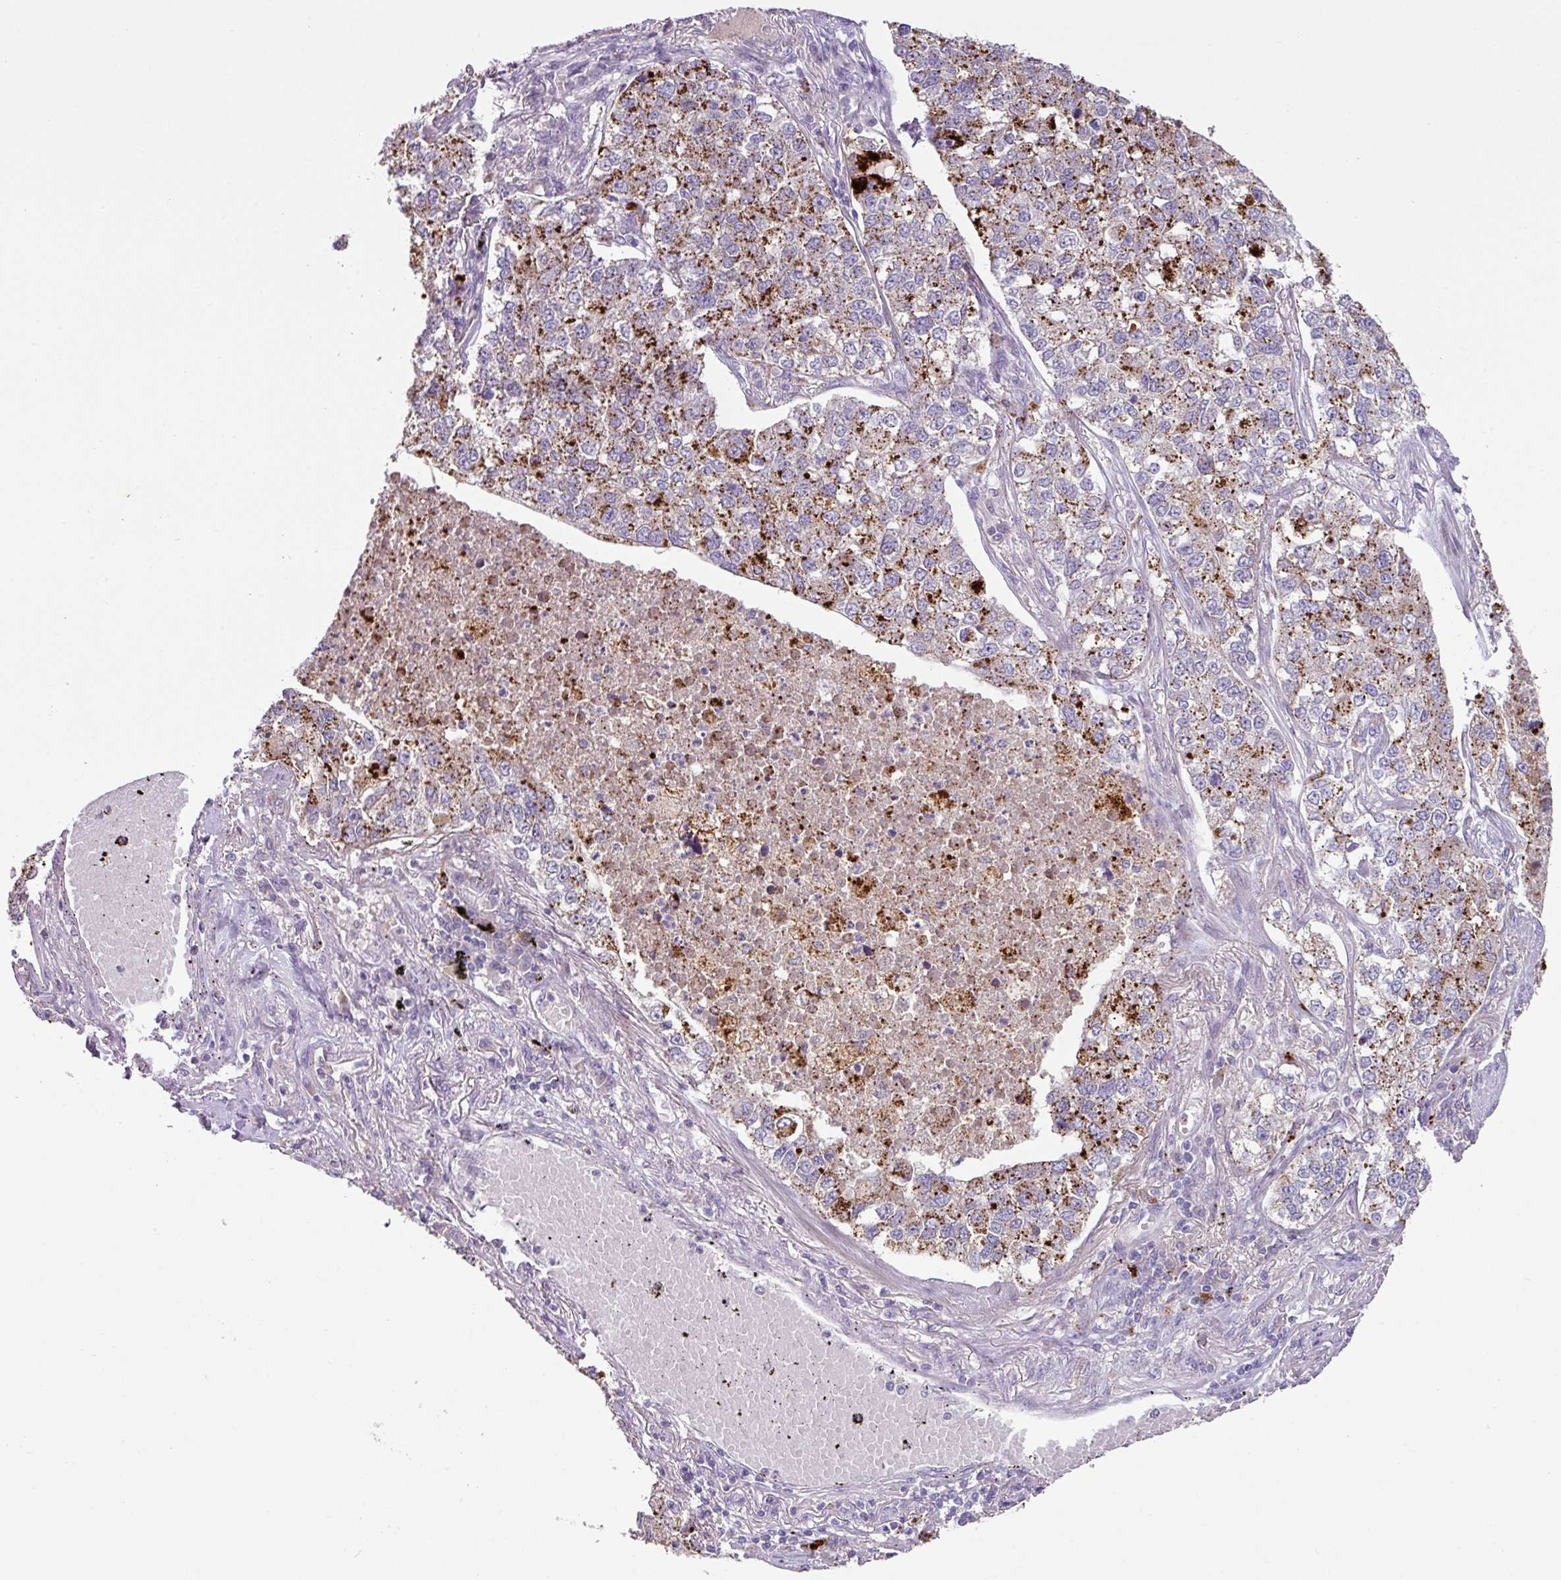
{"staining": {"intensity": "moderate", "quantity": "25%-75%", "location": "cytoplasmic/membranous"}, "tissue": "lung cancer", "cell_type": "Tumor cells", "image_type": "cancer", "snomed": [{"axis": "morphology", "description": "Adenocarcinoma, NOS"}, {"axis": "topography", "description": "Lung"}], "caption": "A histopathology image of adenocarcinoma (lung) stained for a protein demonstrates moderate cytoplasmic/membranous brown staining in tumor cells. The protein is shown in brown color, while the nuclei are stained blue.", "gene": "PLEKHH3", "patient": {"sex": "male", "age": 49}}